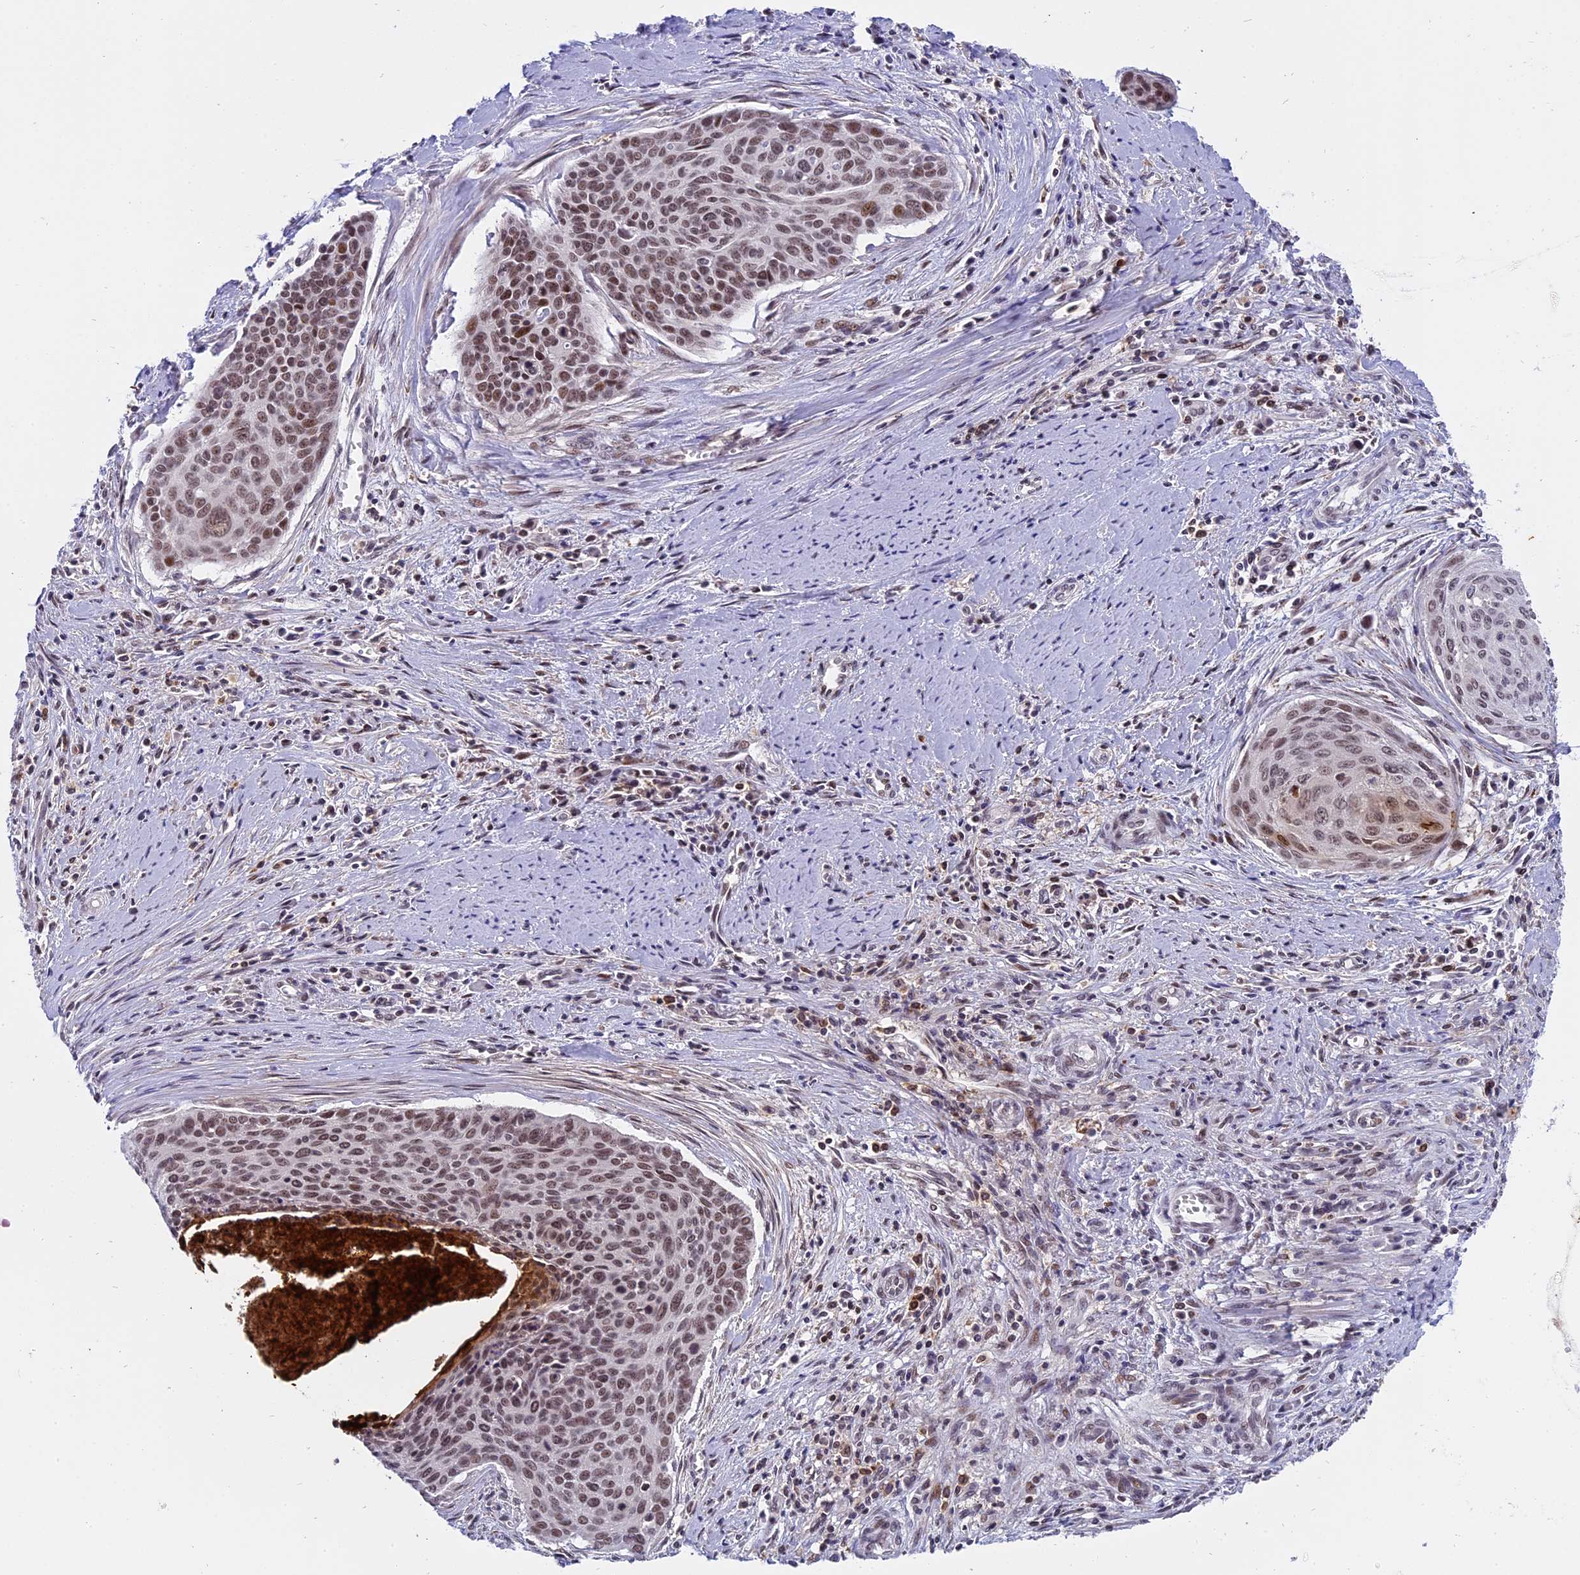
{"staining": {"intensity": "moderate", "quantity": ">75%", "location": "nuclear"}, "tissue": "cervical cancer", "cell_type": "Tumor cells", "image_type": "cancer", "snomed": [{"axis": "morphology", "description": "Squamous cell carcinoma, NOS"}, {"axis": "topography", "description": "Cervix"}], "caption": "Tumor cells demonstrate medium levels of moderate nuclear positivity in approximately >75% of cells in squamous cell carcinoma (cervical). (DAB (3,3'-diaminobenzidine) IHC with brightfield microscopy, high magnification).", "gene": "TADA3", "patient": {"sex": "female", "age": 55}}